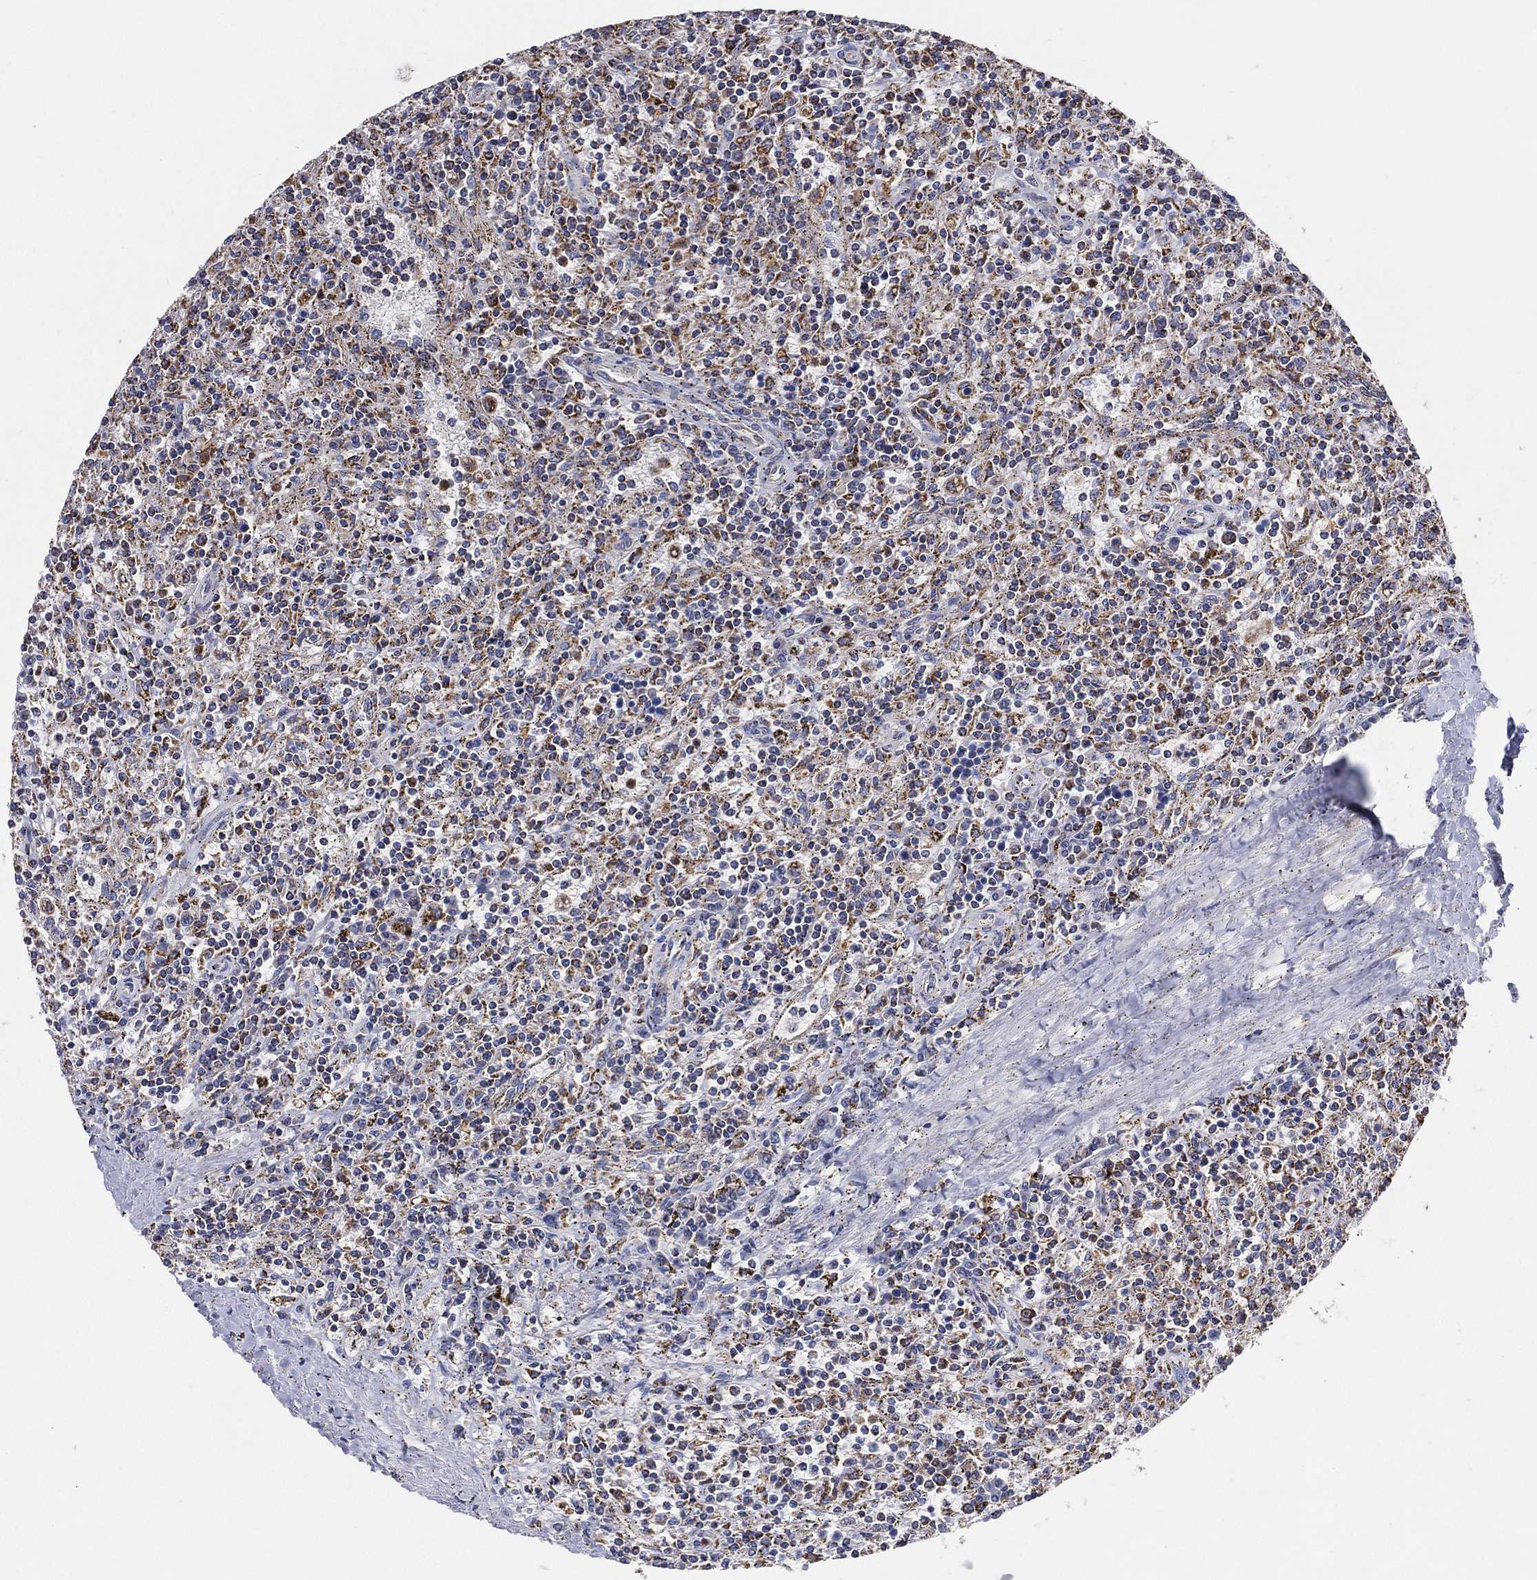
{"staining": {"intensity": "moderate", "quantity": "<25%", "location": "cytoplasmic/membranous"}, "tissue": "lymphoma", "cell_type": "Tumor cells", "image_type": "cancer", "snomed": [{"axis": "morphology", "description": "Malignant lymphoma, non-Hodgkin's type, Low grade"}, {"axis": "topography", "description": "Spleen"}], "caption": "Moderate cytoplasmic/membranous staining for a protein is identified in about <25% of tumor cells of low-grade malignant lymphoma, non-Hodgkin's type using immunohistochemistry.", "gene": "GCAT", "patient": {"sex": "male", "age": 62}}